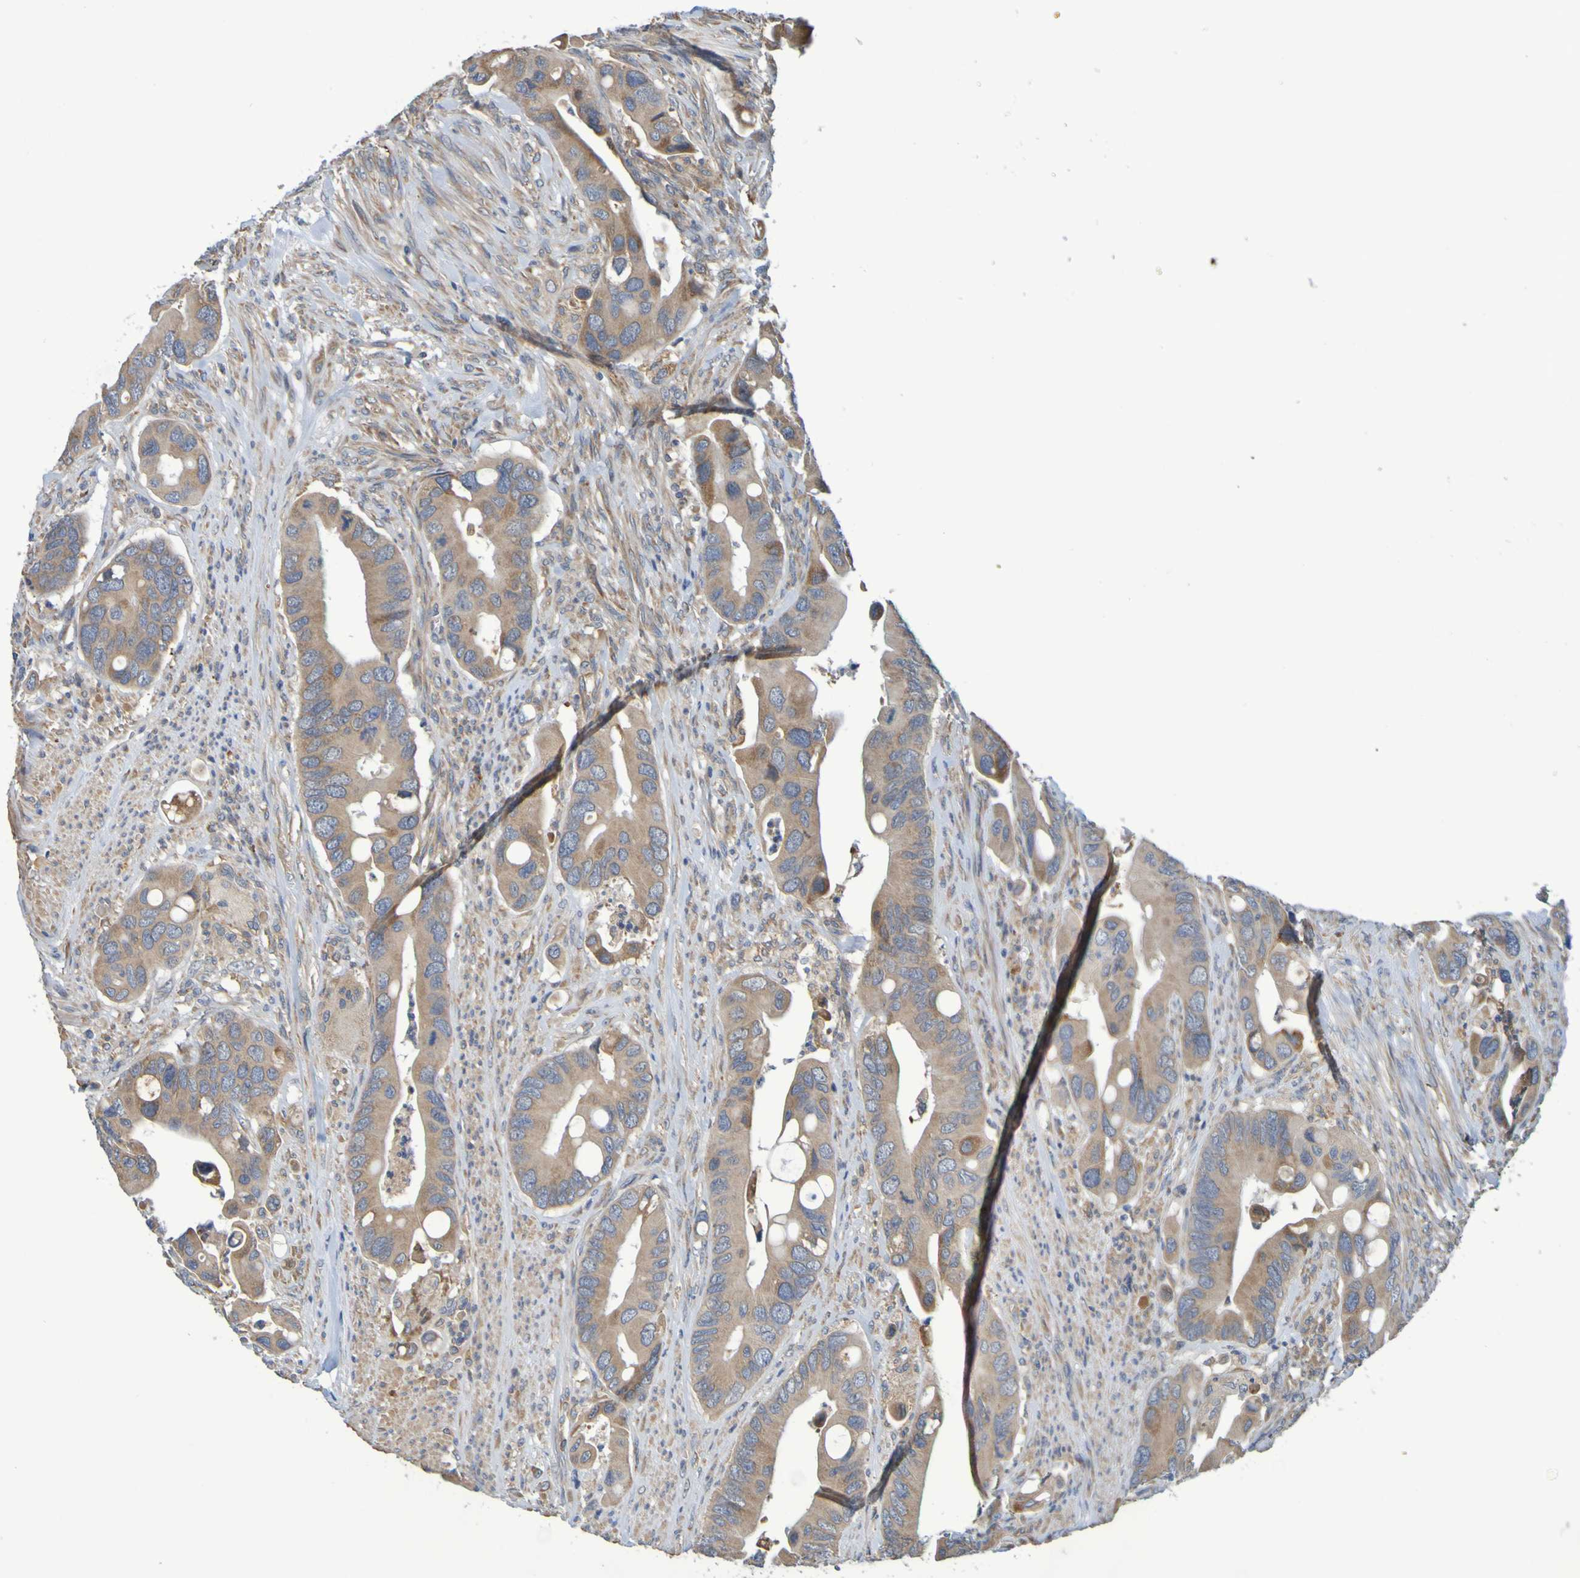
{"staining": {"intensity": "weak", "quantity": ">75%", "location": "cytoplasmic/membranous"}, "tissue": "colorectal cancer", "cell_type": "Tumor cells", "image_type": "cancer", "snomed": [{"axis": "morphology", "description": "Adenocarcinoma, NOS"}, {"axis": "topography", "description": "Rectum"}], "caption": "Colorectal cancer (adenocarcinoma) stained with DAB immunohistochemistry displays low levels of weak cytoplasmic/membranous staining in about >75% of tumor cells.", "gene": "CLDN18", "patient": {"sex": "female", "age": 57}}